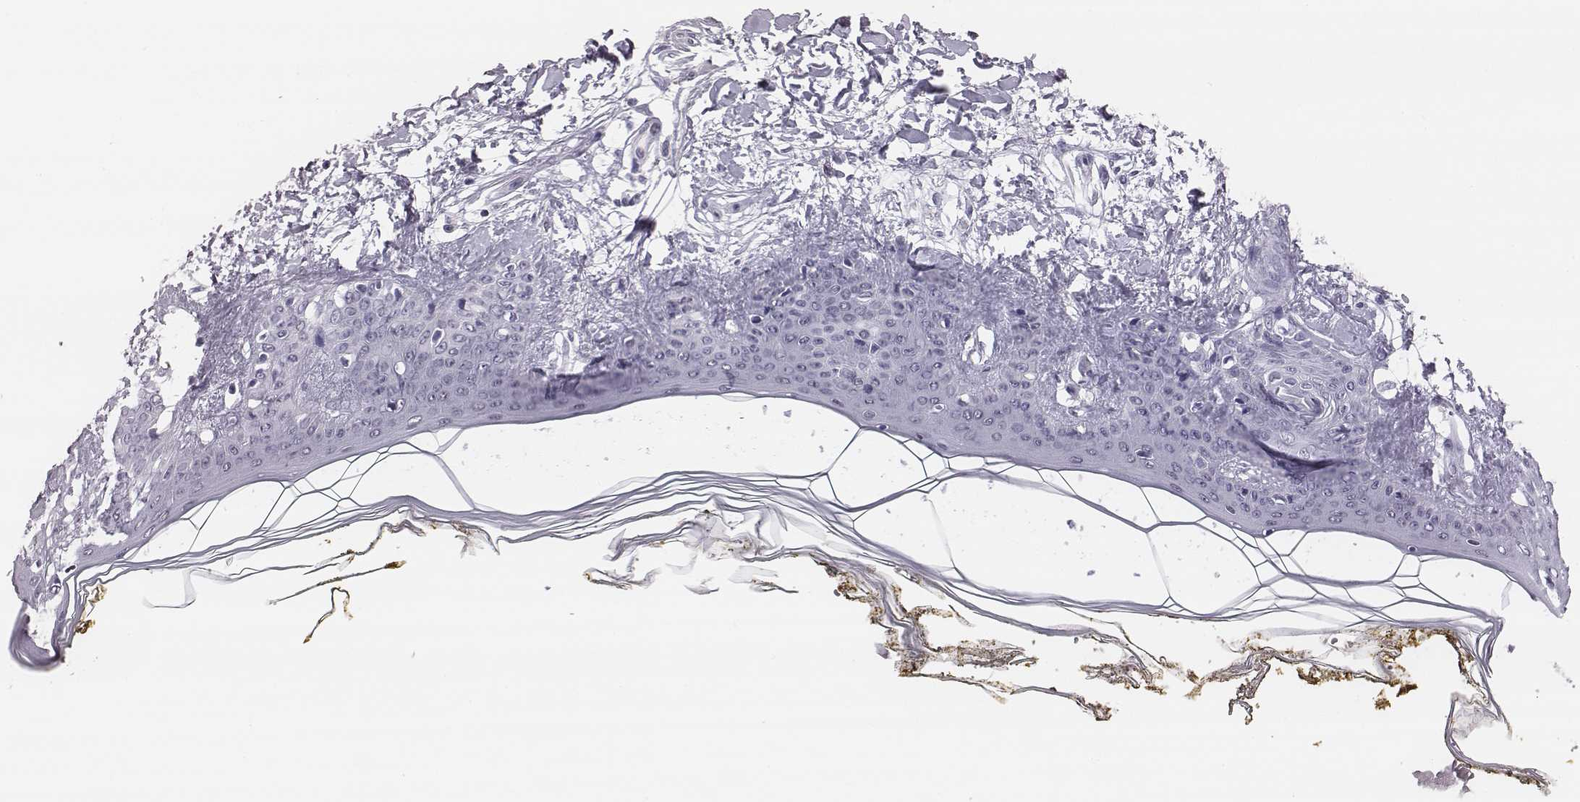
{"staining": {"intensity": "negative", "quantity": "none", "location": "none"}, "tissue": "skin", "cell_type": "Fibroblasts", "image_type": "normal", "snomed": [{"axis": "morphology", "description": "Normal tissue, NOS"}, {"axis": "topography", "description": "Skin"}], "caption": "Protein analysis of unremarkable skin demonstrates no significant positivity in fibroblasts.", "gene": "ACOD1", "patient": {"sex": "female", "age": 34}}